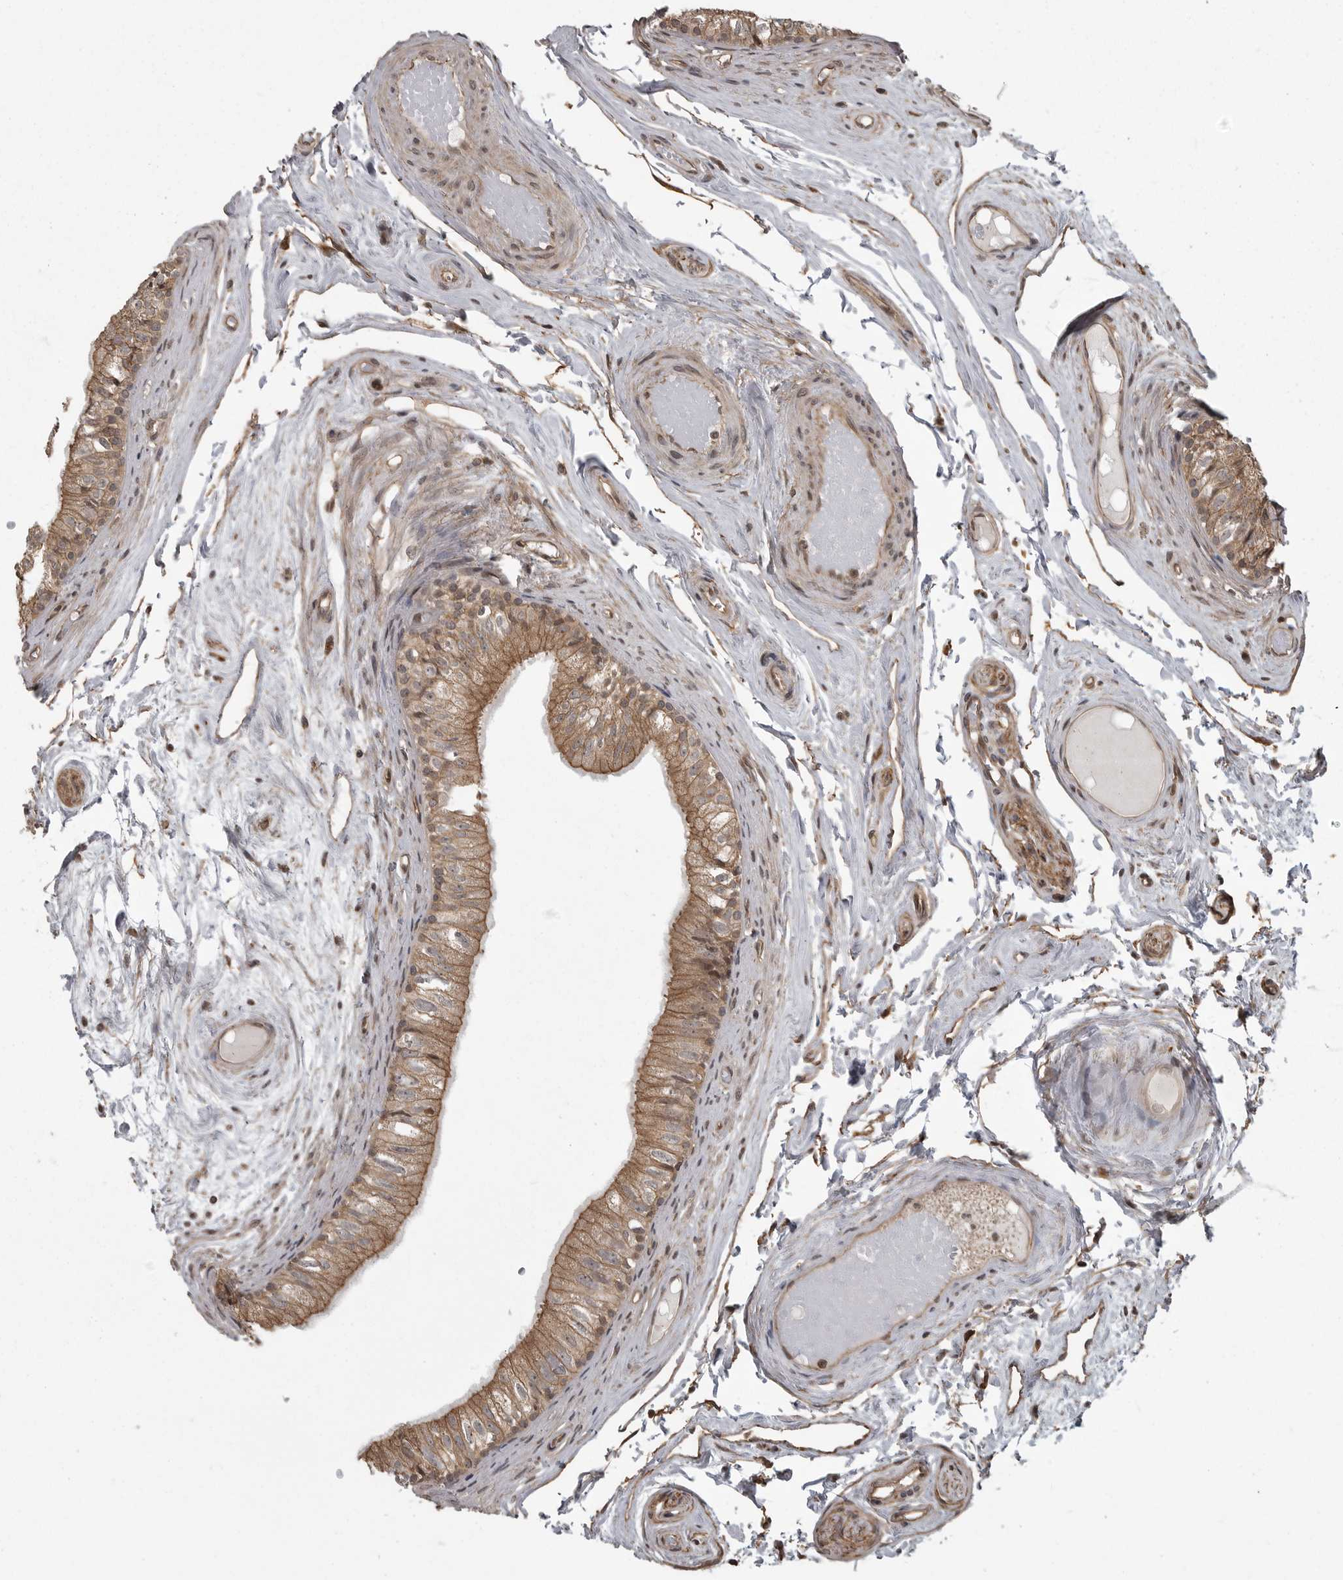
{"staining": {"intensity": "moderate", "quantity": ">75%", "location": "cytoplasmic/membranous"}, "tissue": "epididymis", "cell_type": "Glandular cells", "image_type": "normal", "snomed": [{"axis": "morphology", "description": "Normal tissue, NOS"}, {"axis": "topography", "description": "Epididymis"}], "caption": "Moderate cytoplasmic/membranous positivity is identified in approximately >75% of glandular cells in unremarkable epididymis. The staining was performed using DAB (3,3'-diaminobenzidine) to visualize the protein expression in brown, while the nuclei were stained in blue with hematoxylin (Magnification: 20x).", "gene": "DNAJC8", "patient": {"sex": "male", "age": 79}}